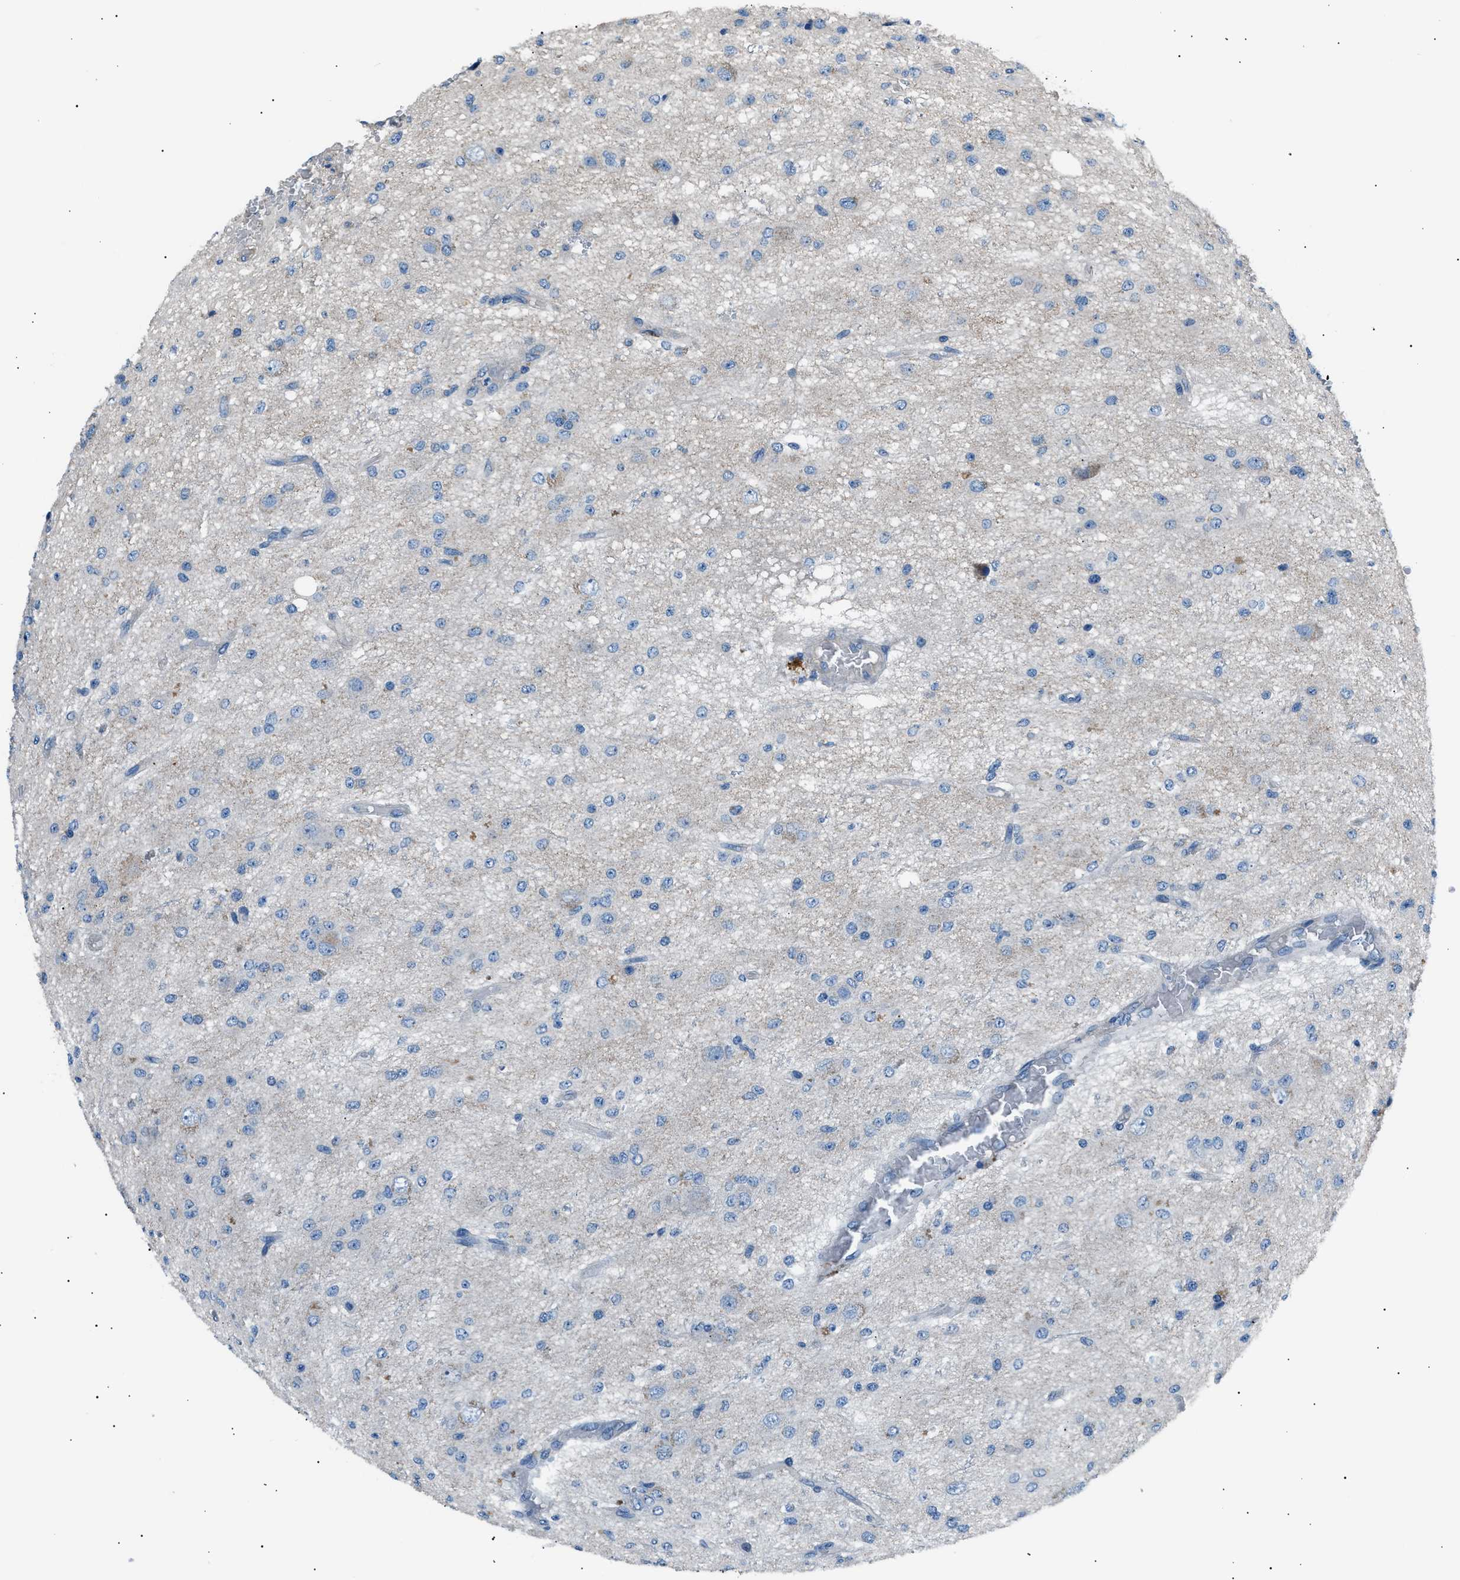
{"staining": {"intensity": "negative", "quantity": "none", "location": "none"}, "tissue": "glioma", "cell_type": "Tumor cells", "image_type": "cancer", "snomed": [{"axis": "morphology", "description": "Glioma, malignant, High grade"}, {"axis": "topography", "description": "pancreas cauda"}], "caption": "This is an immunohistochemistry image of malignant glioma (high-grade). There is no staining in tumor cells.", "gene": "LRRC37B", "patient": {"sex": "male", "age": 60}}